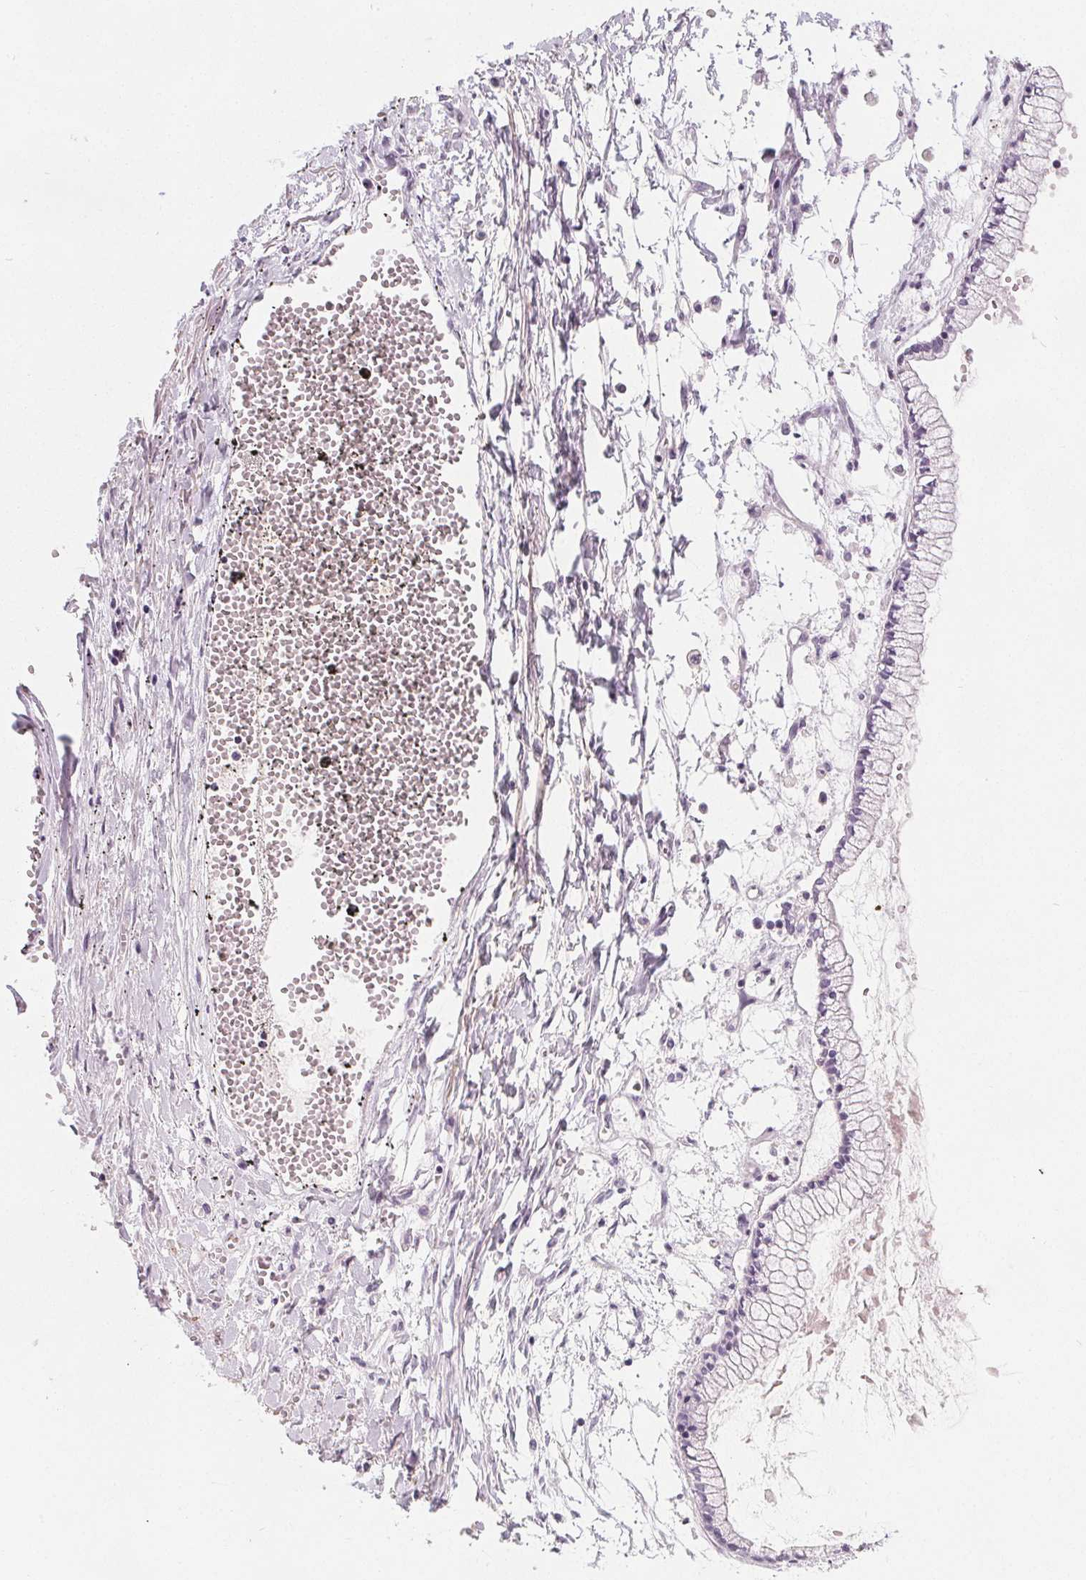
{"staining": {"intensity": "negative", "quantity": "none", "location": "none"}, "tissue": "ovarian cancer", "cell_type": "Tumor cells", "image_type": "cancer", "snomed": [{"axis": "morphology", "description": "Cystadenocarcinoma, mucinous, NOS"}, {"axis": "topography", "description": "Ovary"}], "caption": "DAB (3,3'-diaminobenzidine) immunohistochemical staining of mucinous cystadenocarcinoma (ovarian) displays no significant staining in tumor cells.", "gene": "SLC5A12", "patient": {"sex": "female", "age": 67}}